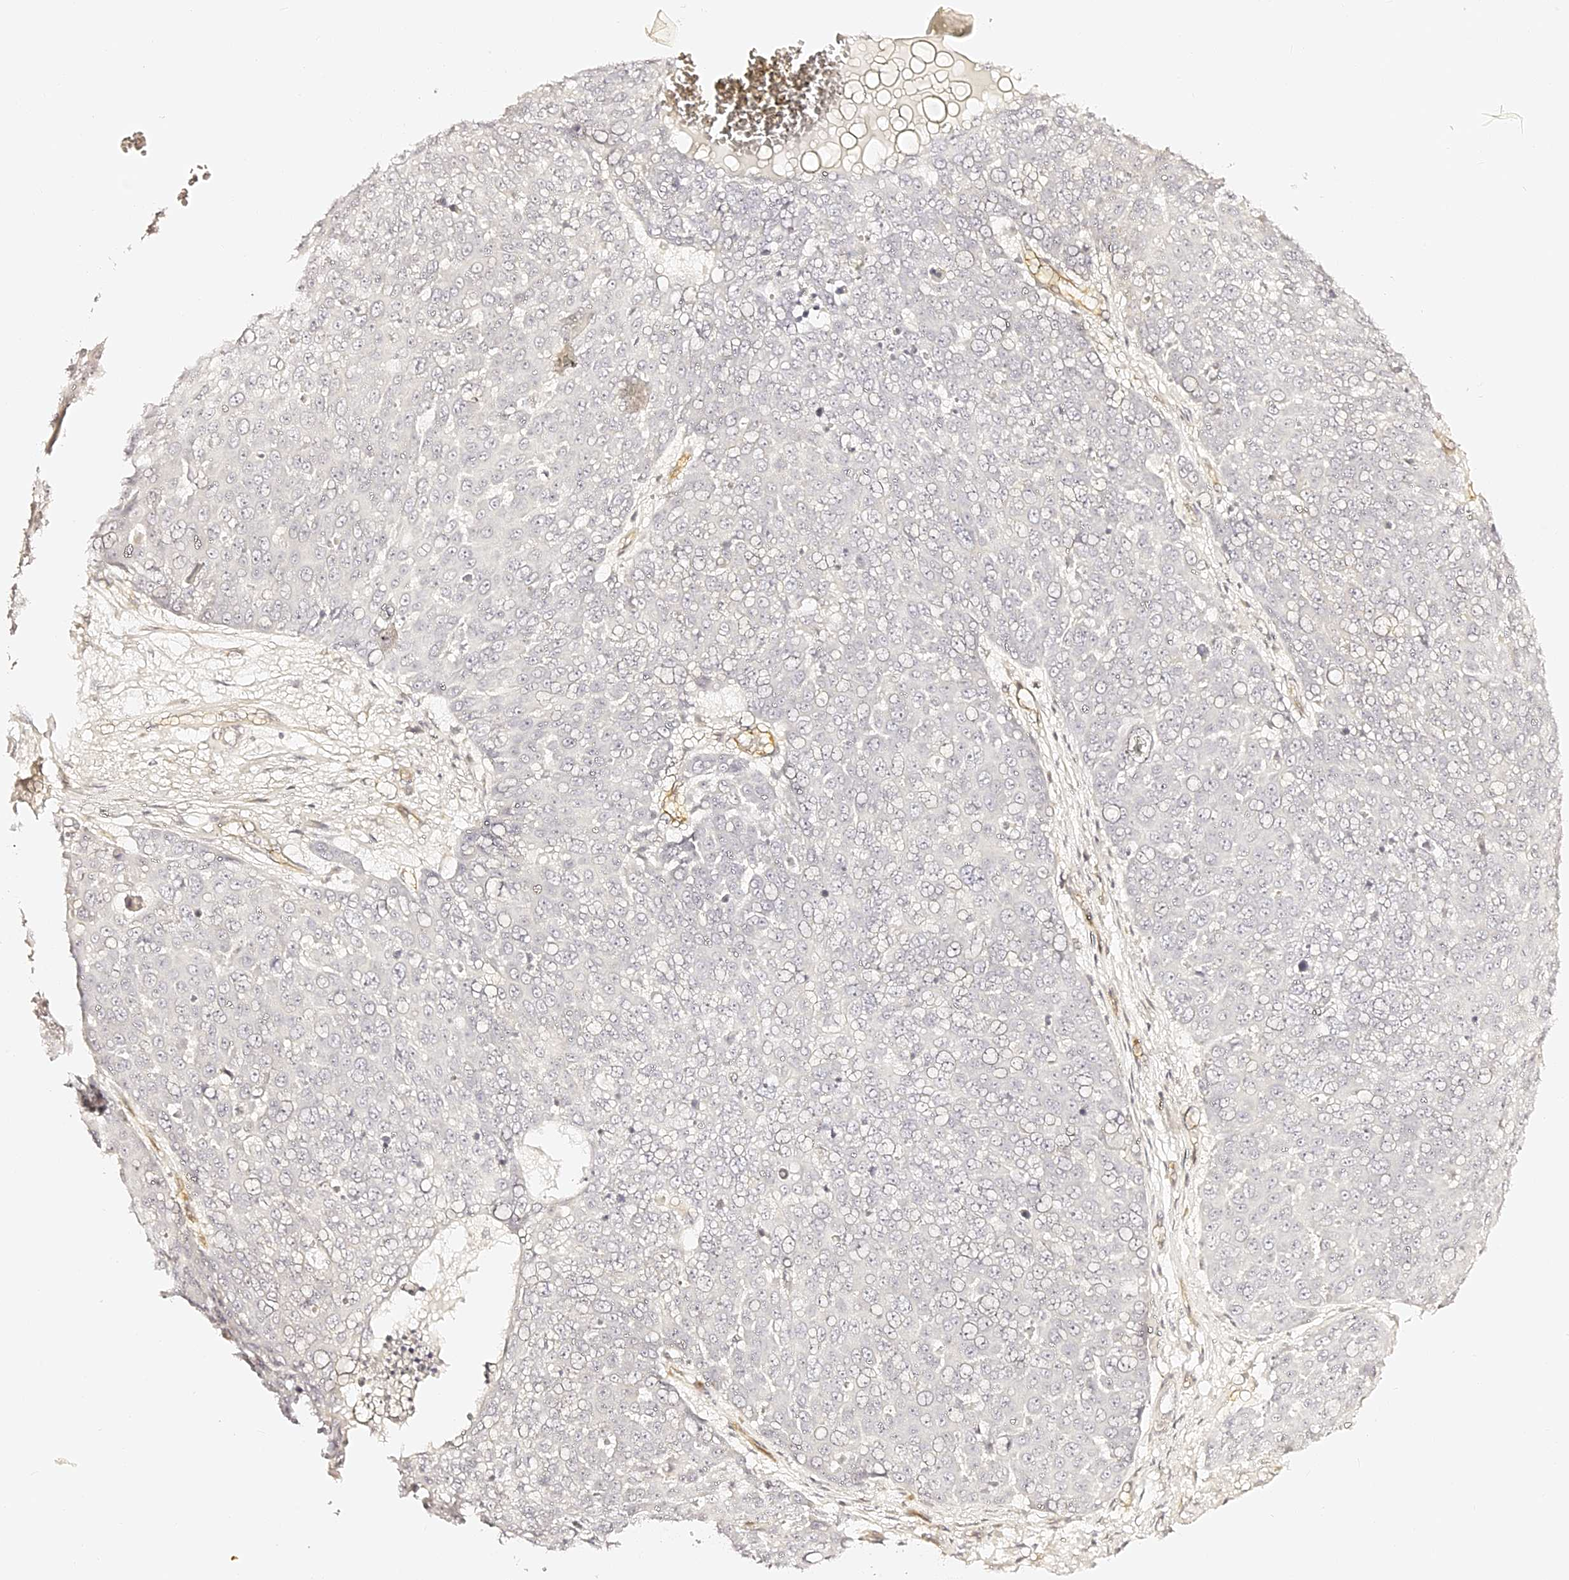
{"staining": {"intensity": "negative", "quantity": "none", "location": "none"}, "tissue": "skin cancer", "cell_type": "Tumor cells", "image_type": "cancer", "snomed": [{"axis": "morphology", "description": "Squamous cell carcinoma, NOS"}, {"axis": "topography", "description": "Skin"}], "caption": "Tumor cells are negative for protein expression in human squamous cell carcinoma (skin).", "gene": "SLC1A3", "patient": {"sex": "male", "age": 71}}